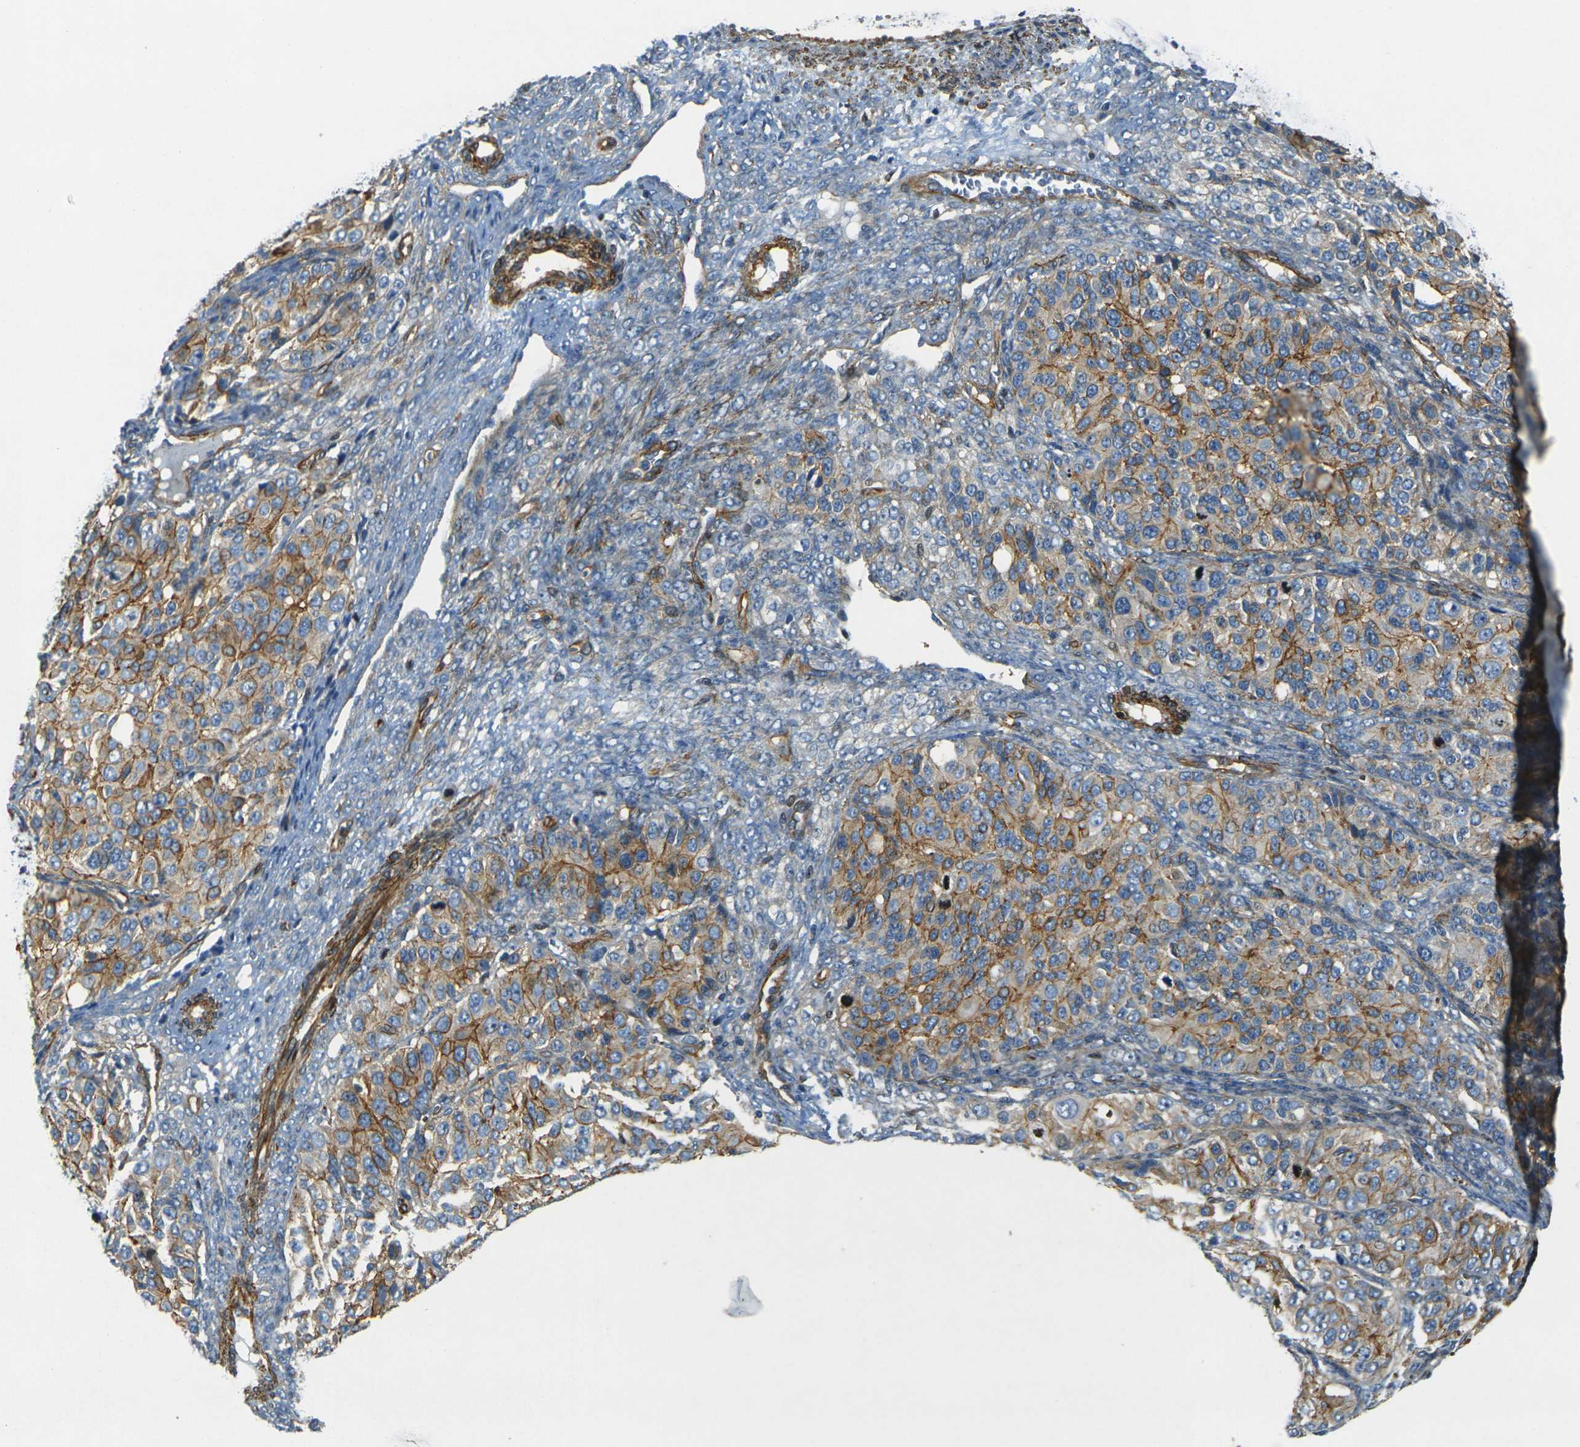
{"staining": {"intensity": "moderate", "quantity": "25%-75%", "location": "cytoplasmic/membranous"}, "tissue": "ovarian cancer", "cell_type": "Tumor cells", "image_type": "cancer", "snomed": [{"axis": "morphology", "description": "Carcinoma, endometroid"}, {"axis": "topography", "description": "Ovary"}], "caption": "Ovarian cancer stained with a brown dye shows moderate cytoplasmic/membranous positive expression in approximately 25%-75% of tumor cells.", "gene": "EPHA7", "patient": {"sex": "female", "age": 51}}